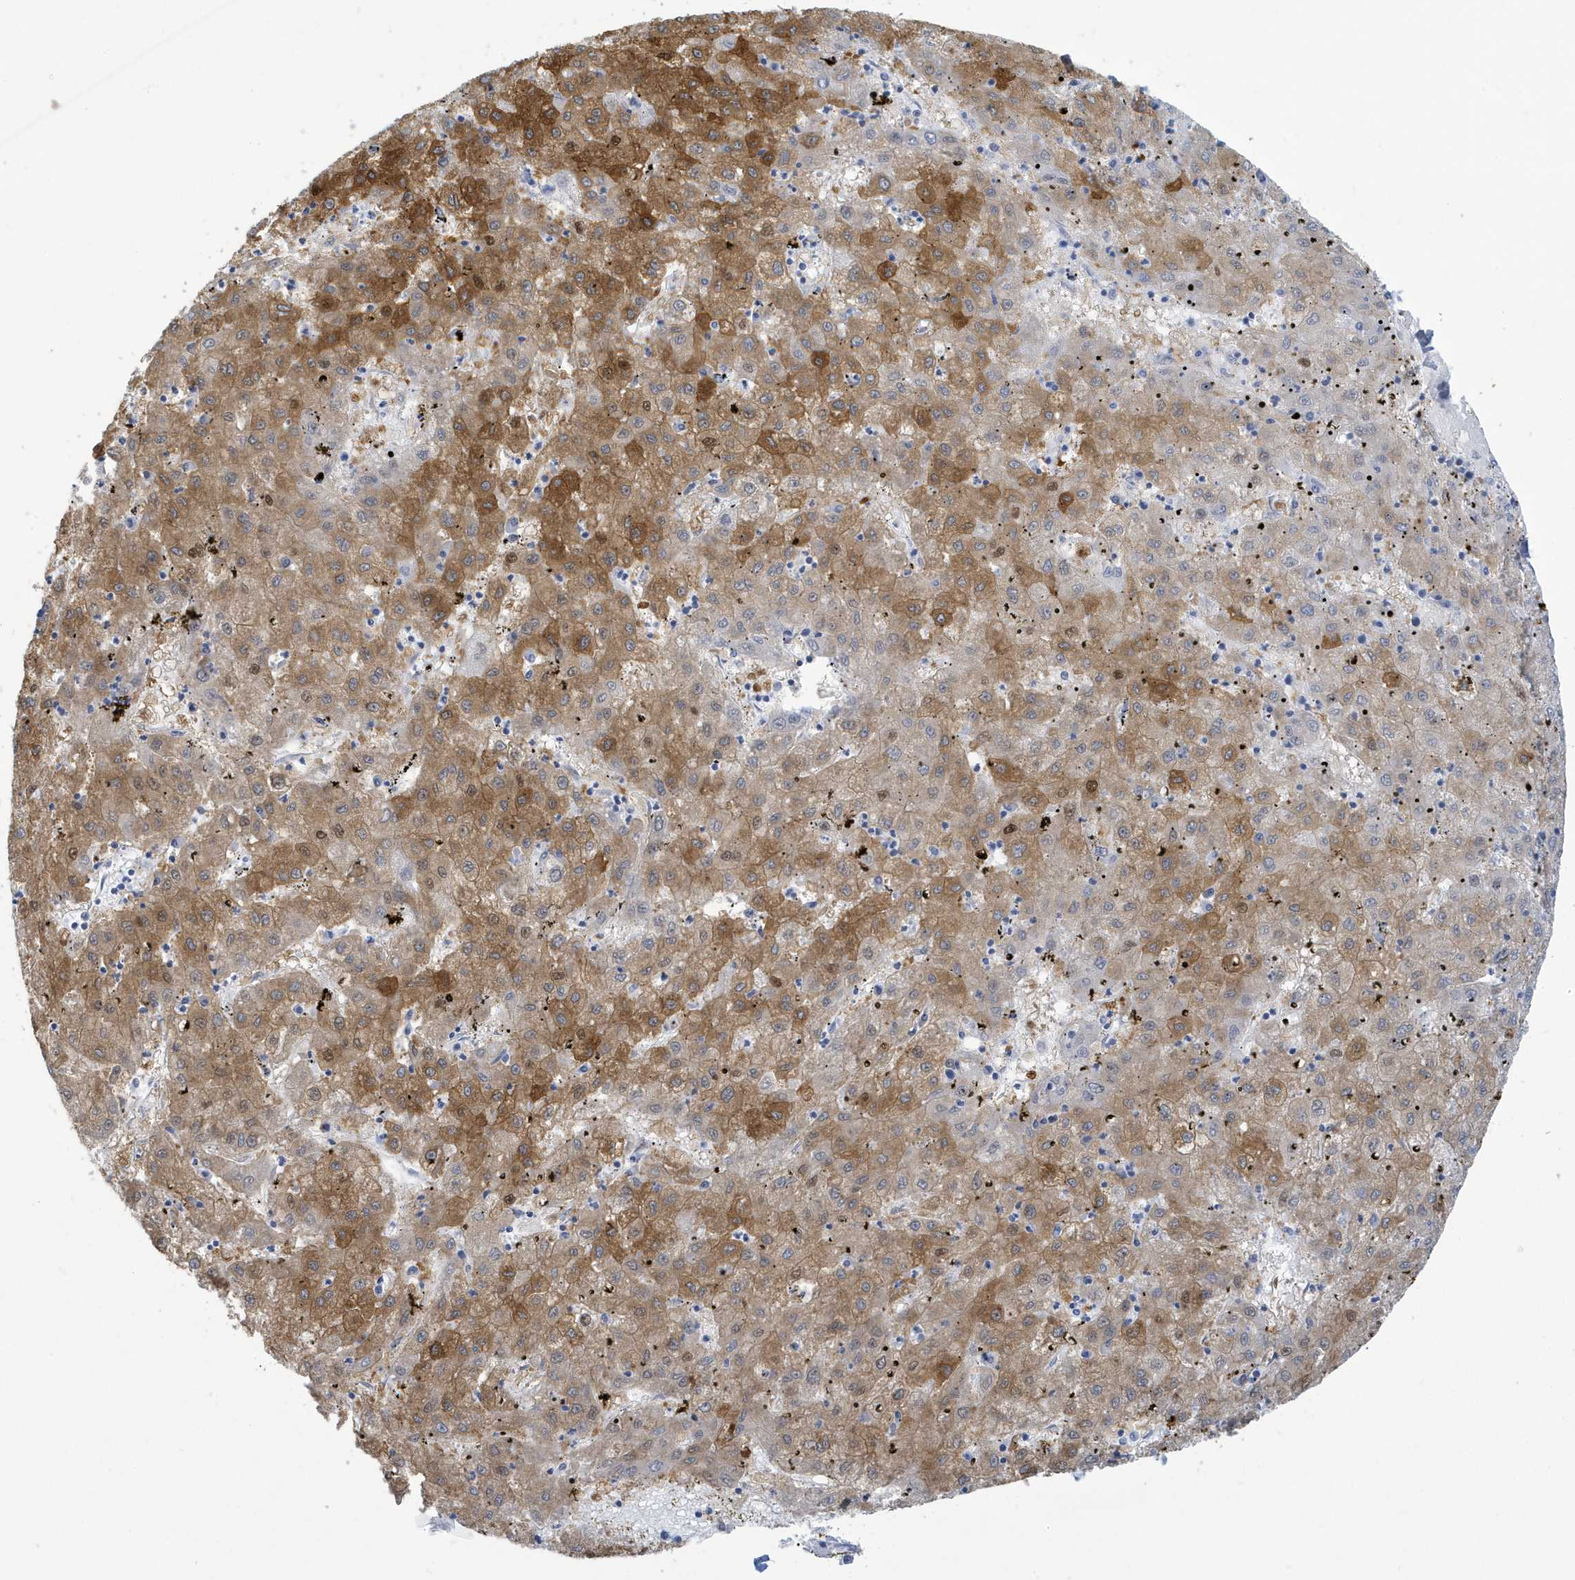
{"staining": {"intensity": "moderate", "quantity": ">75%", "location": "cytoplasmic/membranous,nuclear"}, "tissue": "liver cancer", "cell_type": "Tumor cells", "image_type": "cancer", "snomed": [{"axis": "morphology", "description": "Carcinoma, Hepatocellular, NOS"}, {"axis": "topography", "description": "Liver"}], "caption": "Protein positivity by immunohistochemistry (IHC) reveals moderate cytoplasmic/membranous and nuclear staining in approximately >75% of tumor cells in liver cancer.", "gene": "VTA1", "patient": {"sex": "male", "age": 72}}